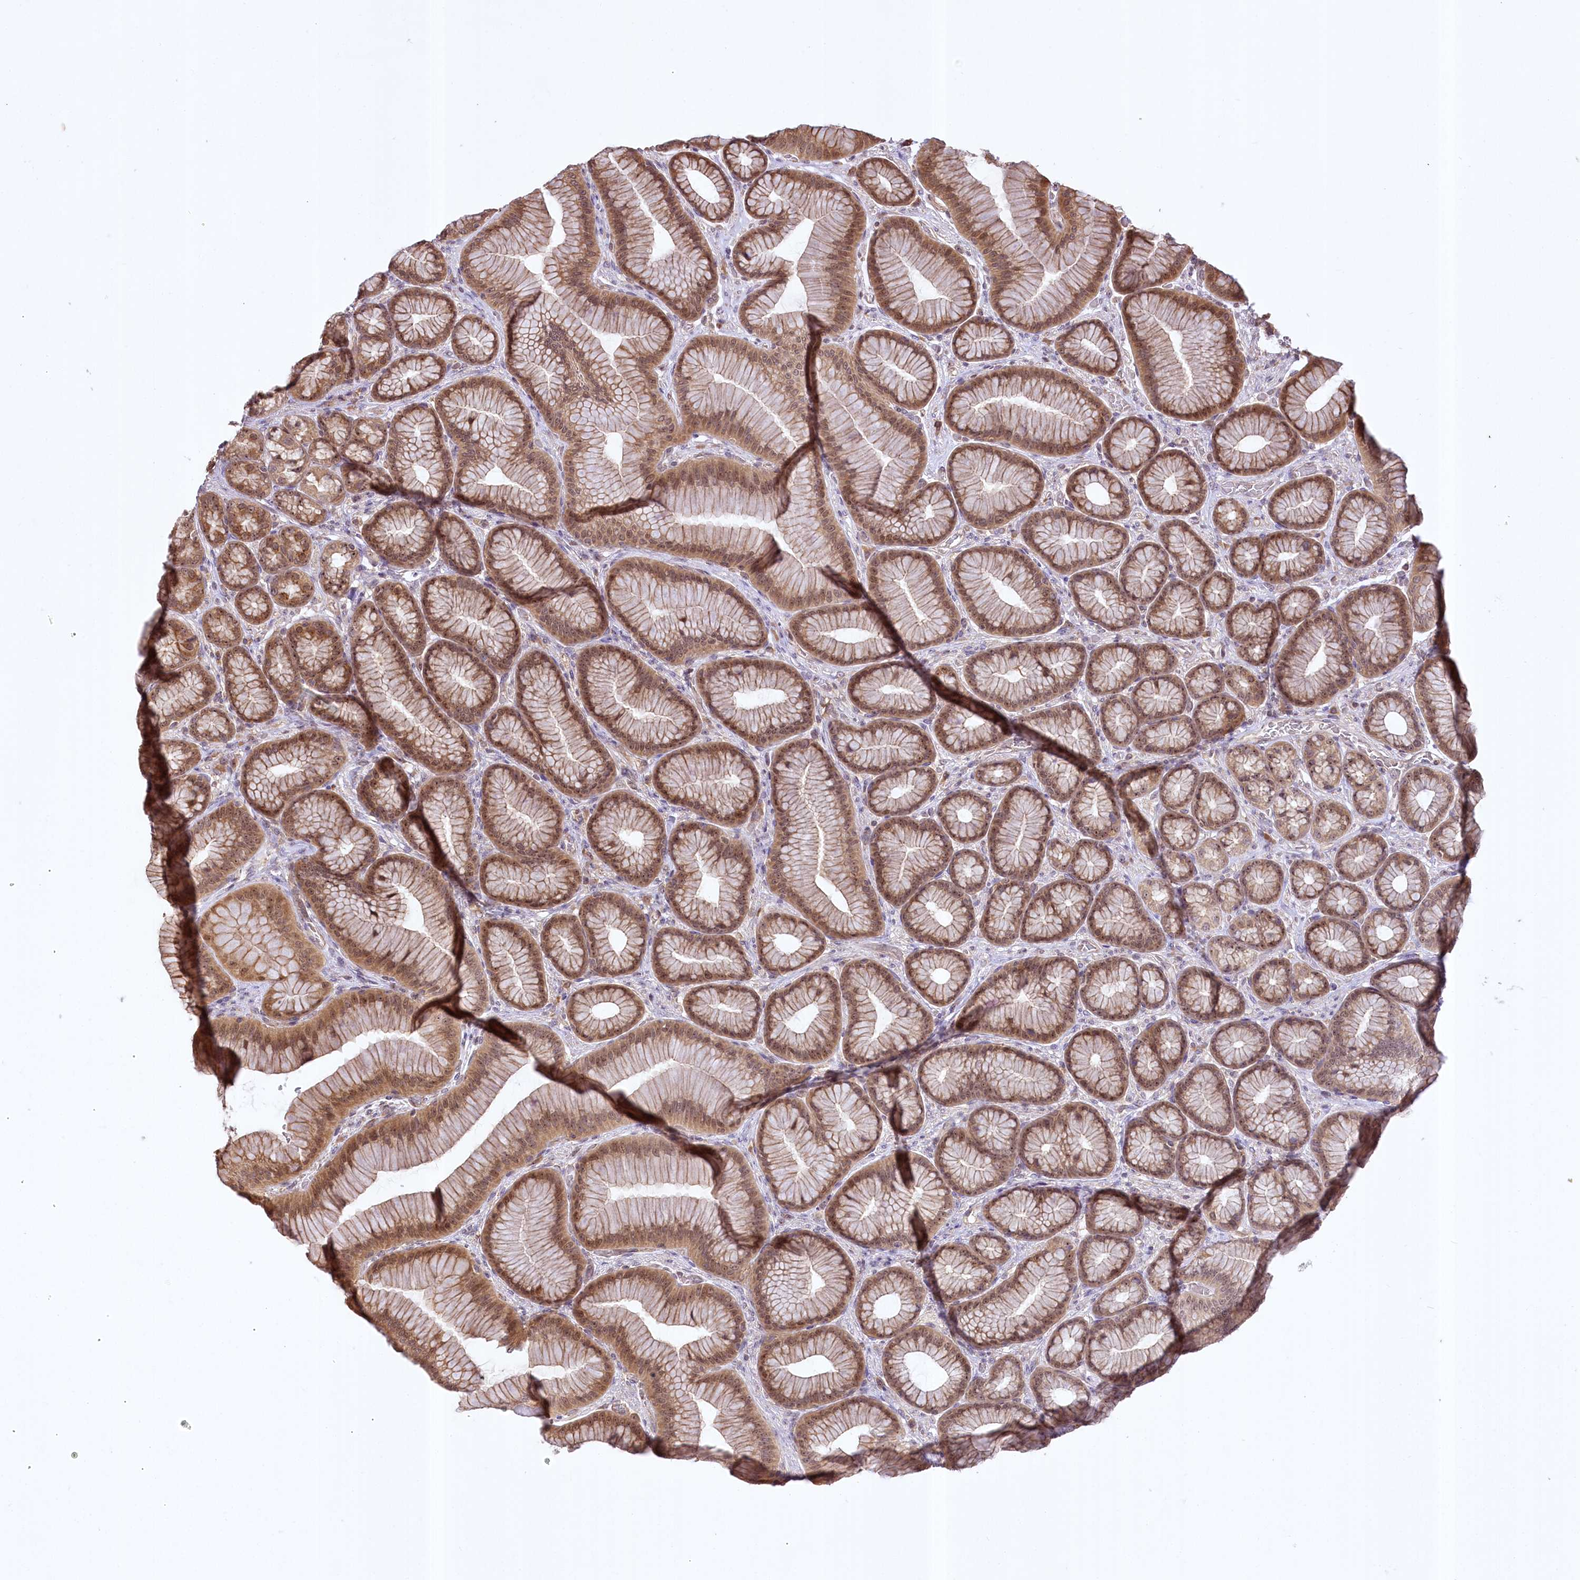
{"staining": {"intensity": "moderate", "quantity": ">75%", "location": "cytoplasmic/membranous,nuclear"}, "tissue": "stomach", "cell_type": "Glandular cells", "image_type": "normal", "snomed": [{"axis": "morphology", "description": "Normal tissue, NOS"}, {"axis": "morphology", "description": "Adenocarcinoma, NOS"}, {"axis": "morphology", "description": "Adenocarcinoma, High grade"}, {"axis": "topography", "description": "Stomach, upper"}, {"axis": "topography", "description": "Stomach"}], "caption": "This photomicrograph demonstrates immunohistochemistry (IHC) staining of normal stomach, with medium moderate cytoplasmic/membranous,nuclear staining in approximately >75% of glandular cells.", "gene": "SERGEF", "patient": {"sex": "female", "age": 65}}